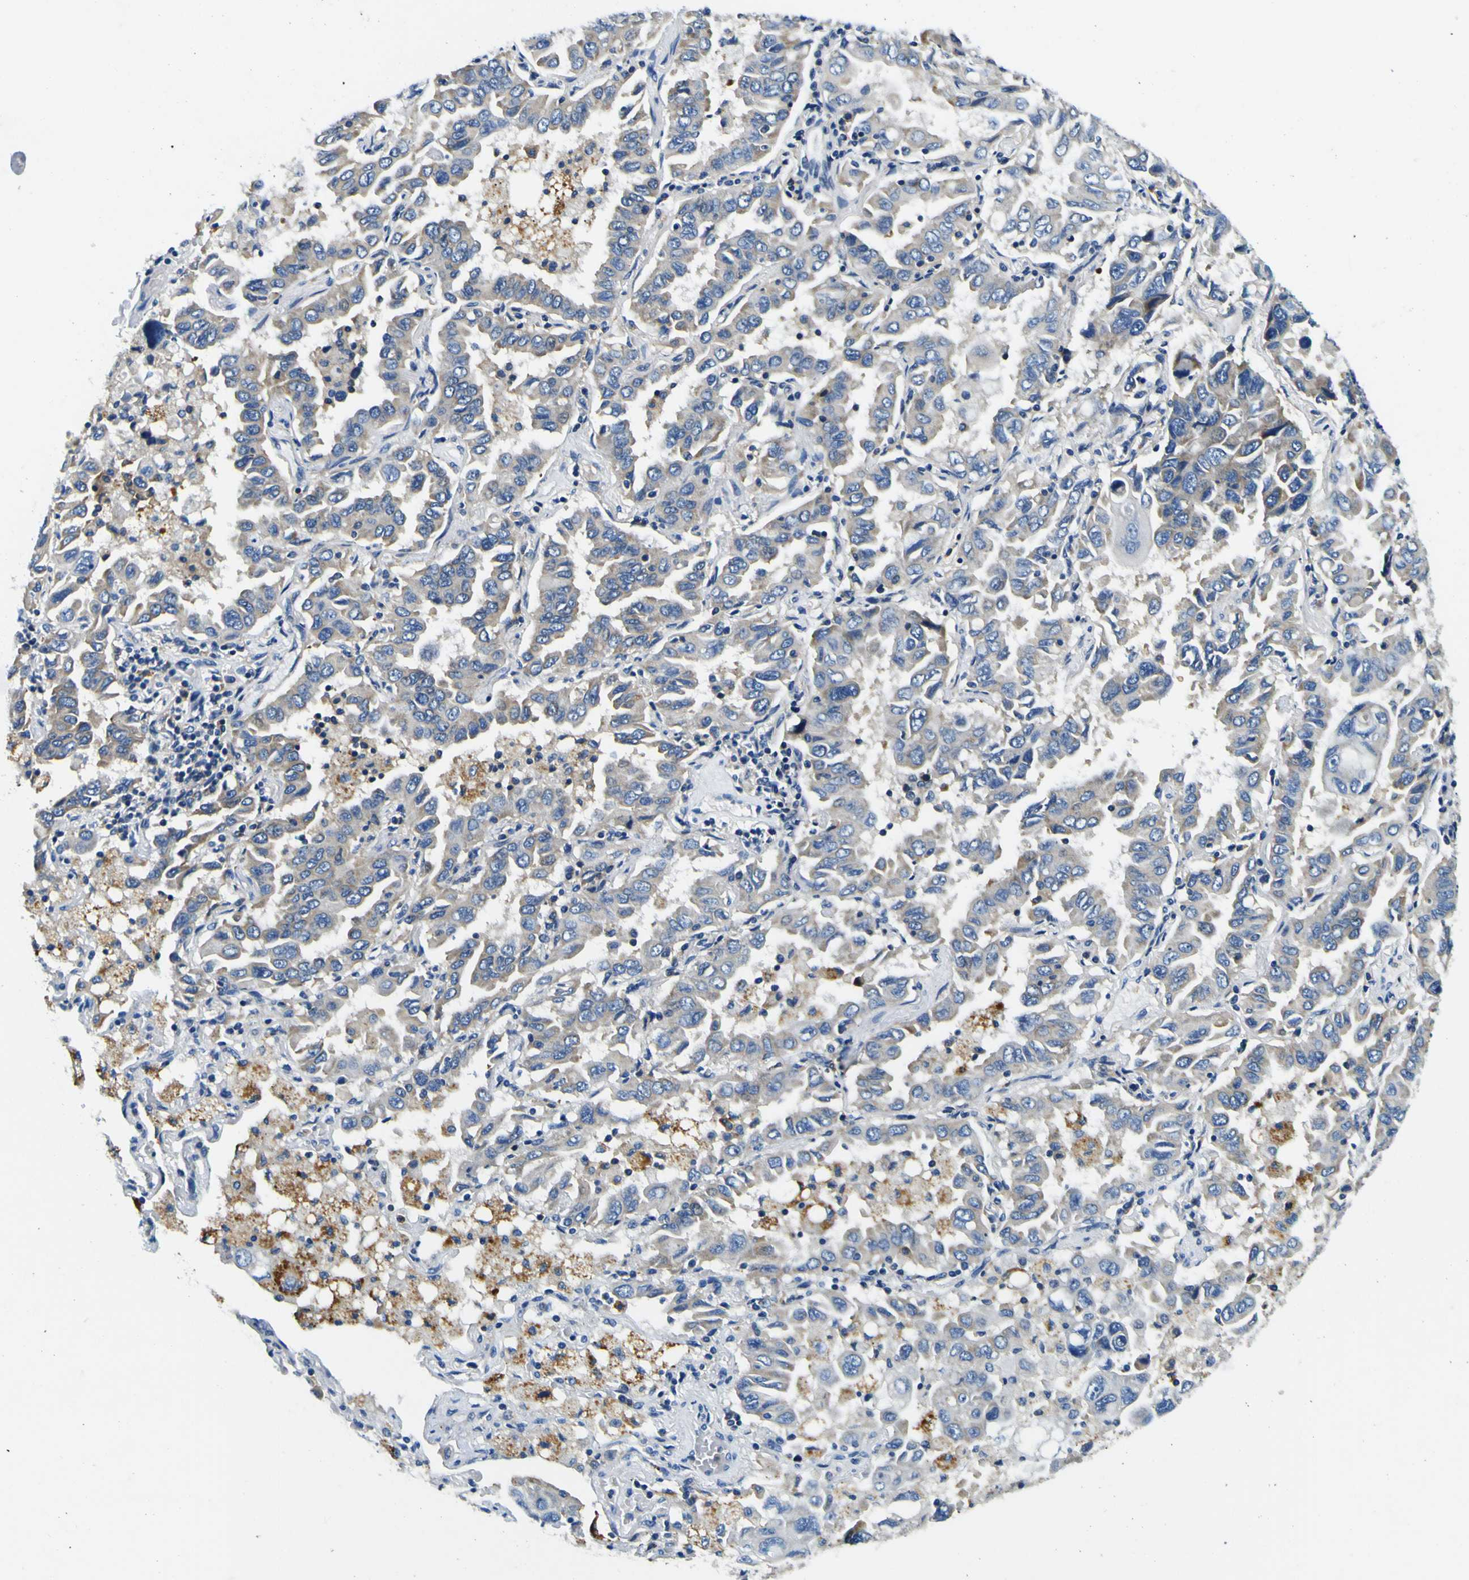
{"staining": {"intensity": "moderate", "quantity": "<25%", "location": "cytoplasmic/membranous"}, "tissue": "lung cancer", "cell_type": "Tumor cells", "image_type": "cancer", "snomed": [{"axis": "morphology", "description": "Adenocarcinoma, NOS"}, {"axis": "topography", "description": "Lung"}], "caption": "Lung adenocarcinoma stained with a protein marker reveals moderate staining in tumor cells.", "gene": "CLSTN1", "patient": {"sex": "male", "age": 64}}